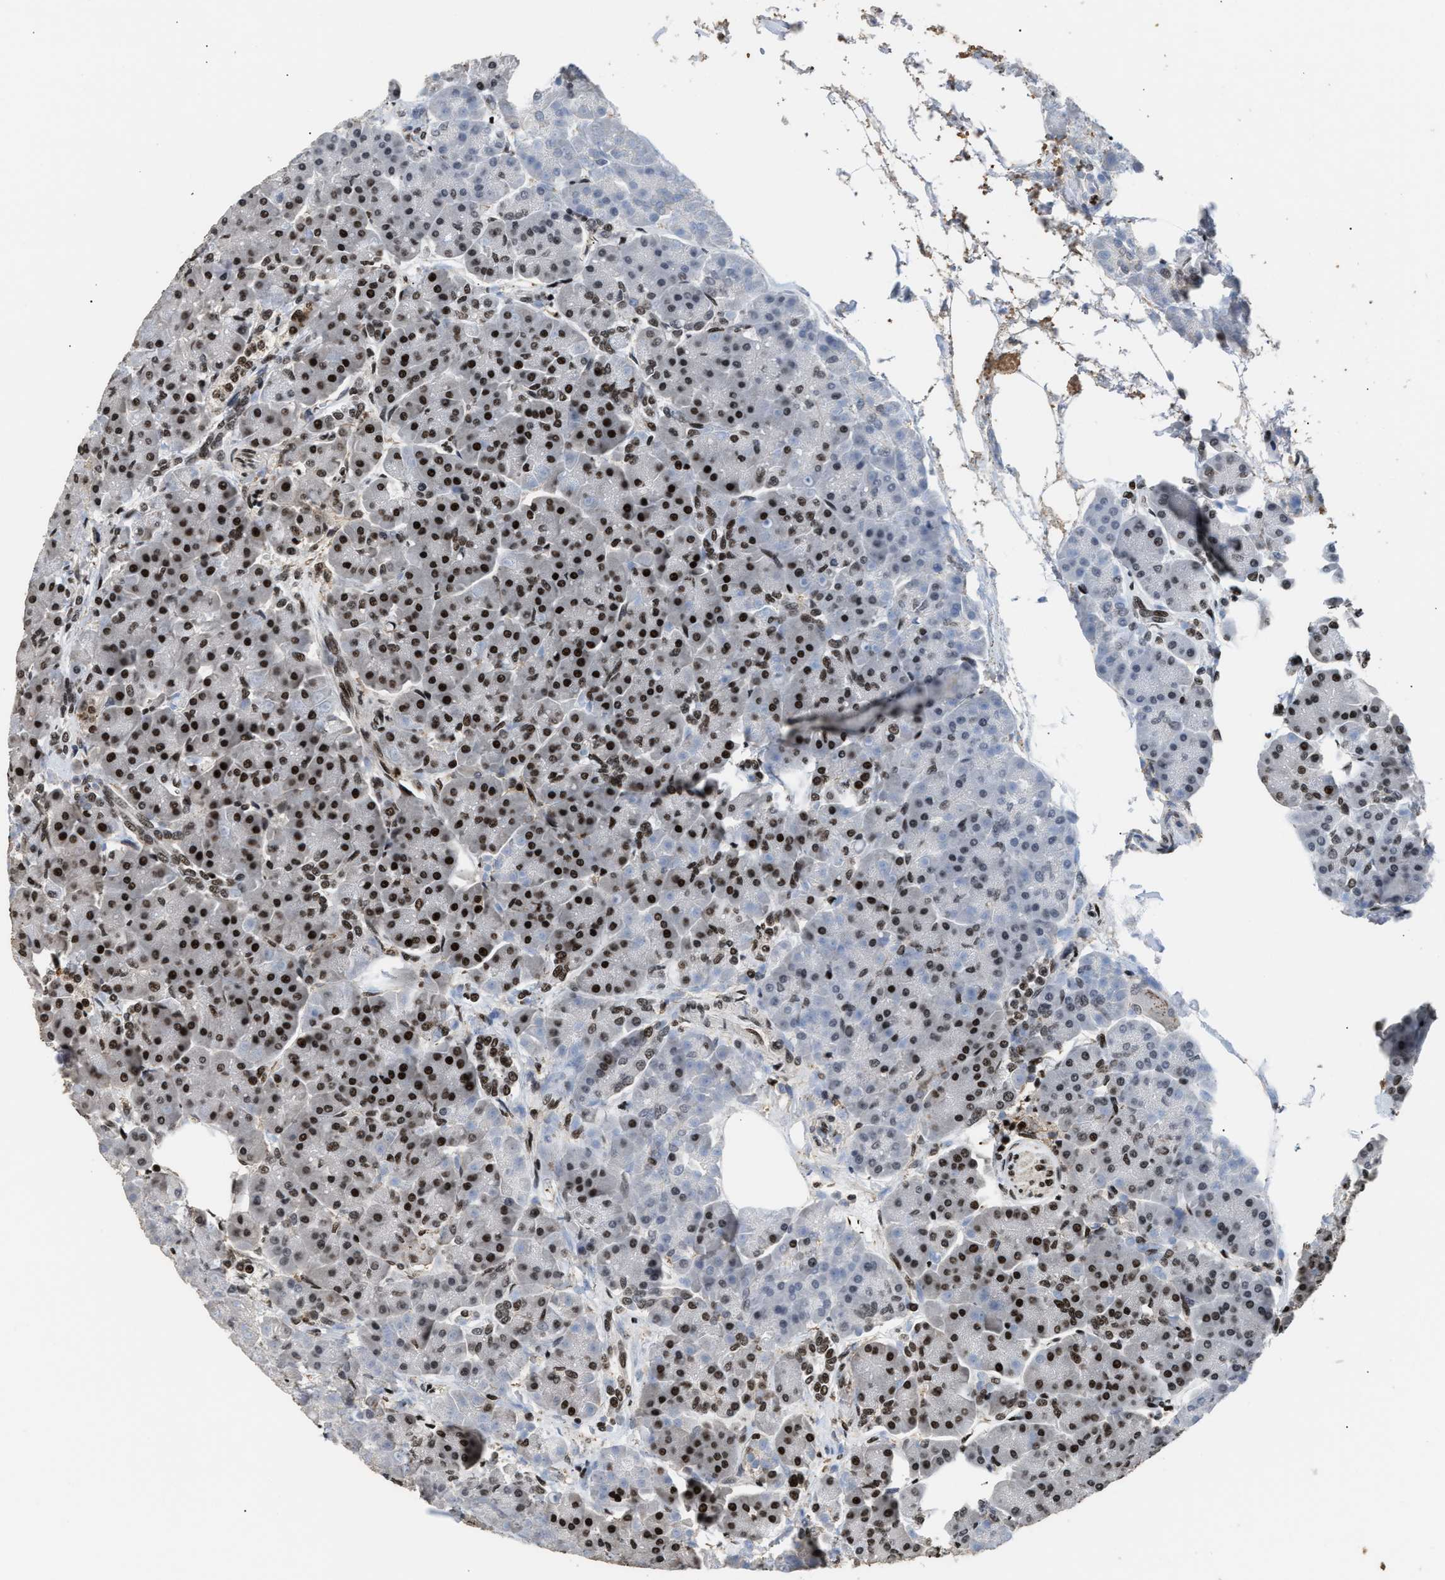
{"staining": {"intensity": "strong", "quantity": ">75%", "location": "nuclear"}, "tissue": "pancreas", "cell_type": "Exocrine glandular cells", "image_type": "normal", "snomed": [{"axis": "morphology", "description": "Normal tissue, NOS"}, {"axis": "topography", "description": "Pancreas"}], "caption": "DAB (3,3'-diaminobenzidine) immunohistochemical staining of benign human pancreas displays strong nuclear protein expression in approximately >75% of exocrine glandular cells.", "gene": "RAD21", "patient": {"sex": "female", "age": 70}}